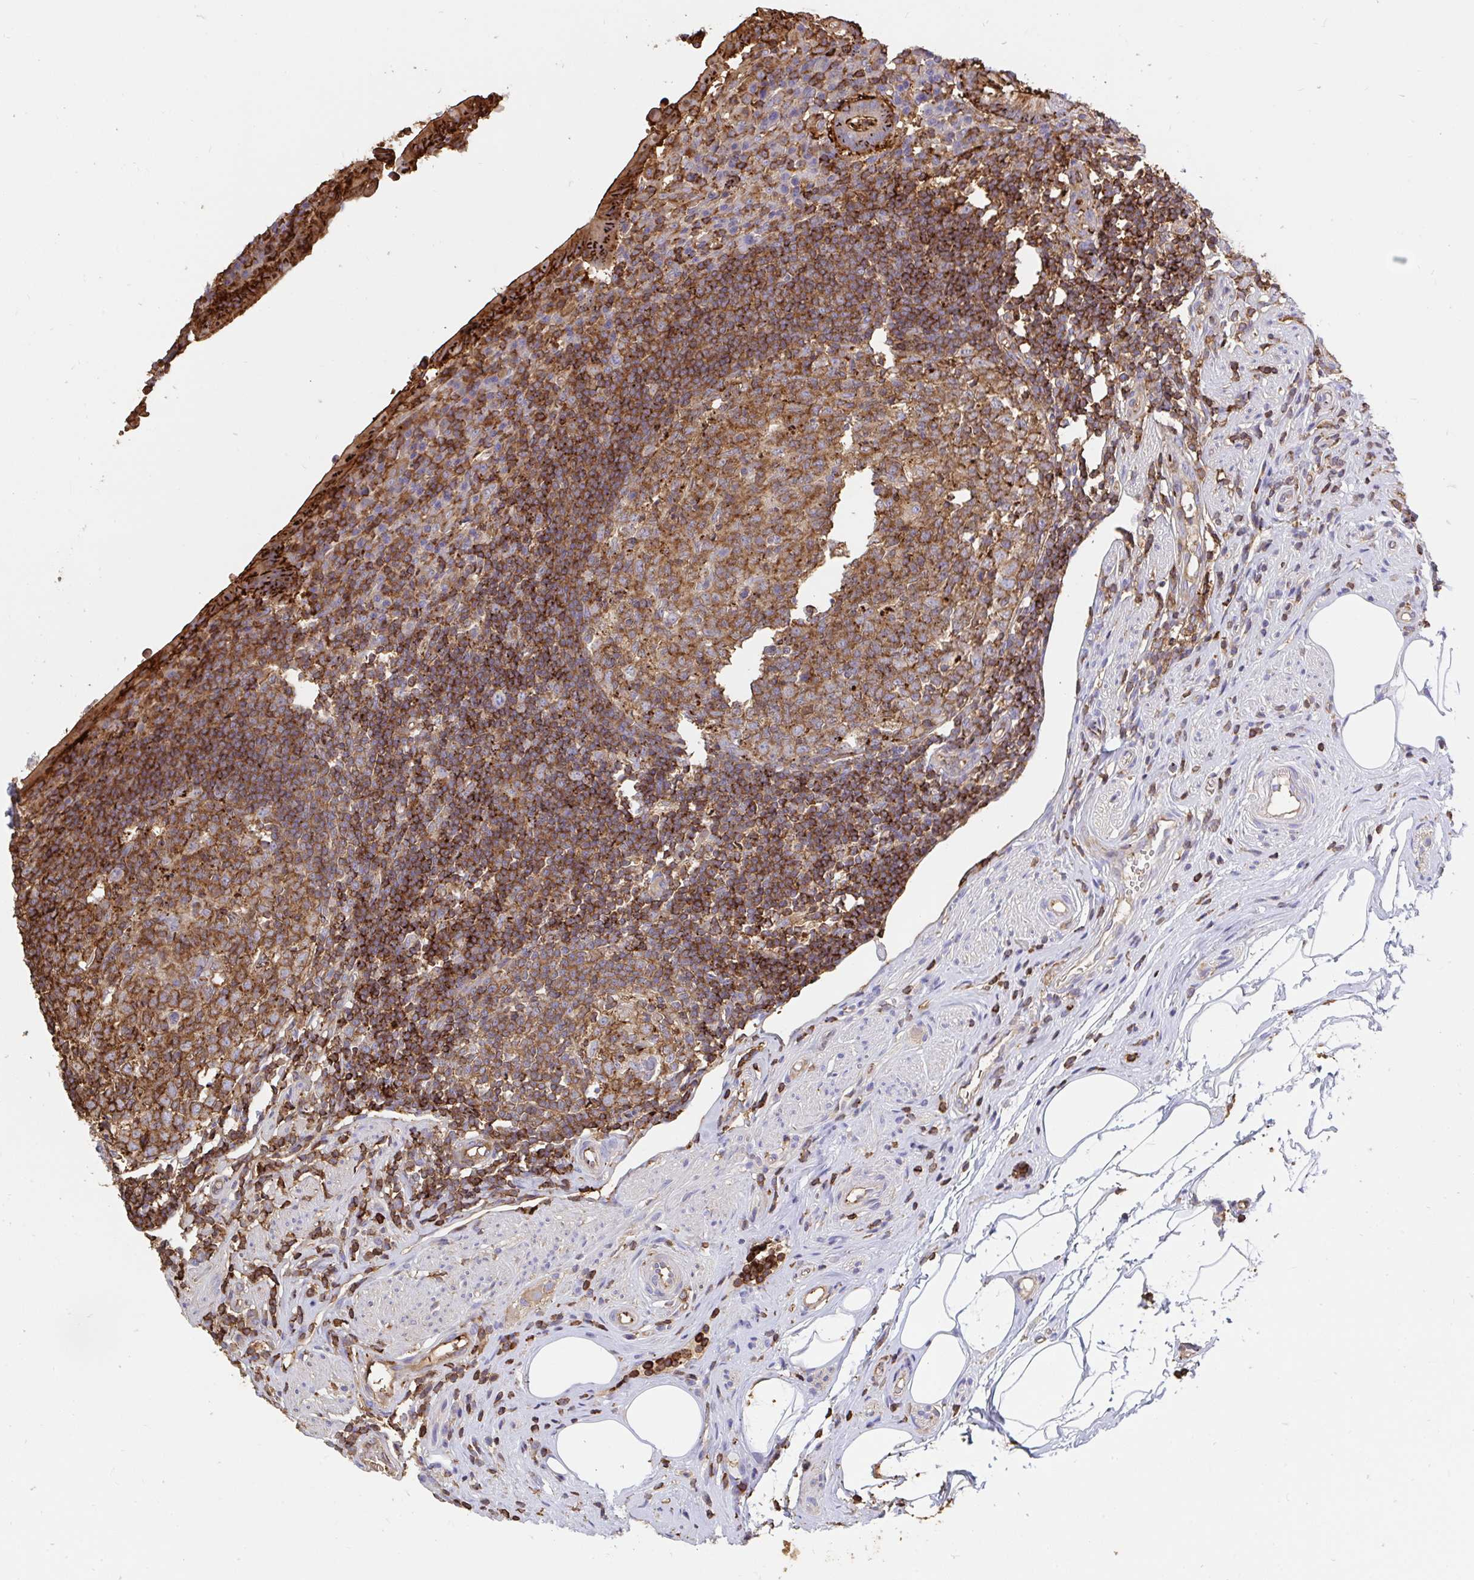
{"staining": {"intensity": "strong", "quantity": ">75%", "location": "cytoplasmic/membranous"}, "tissue": "appendix", "cell_type": "Glandular cells", "image_type": "normal", "snomed": [{"axis": "morphology", "description": "Normal tissue, NOS"}, {"axis": "topography", "description": "Appendix"}], "caption": "Normal appendix displays strong cytoplasmic/membranous expression in about >75% of glandular cells.", "gene": "CFL1", "patient": {"sex": "female", "age": 56}}